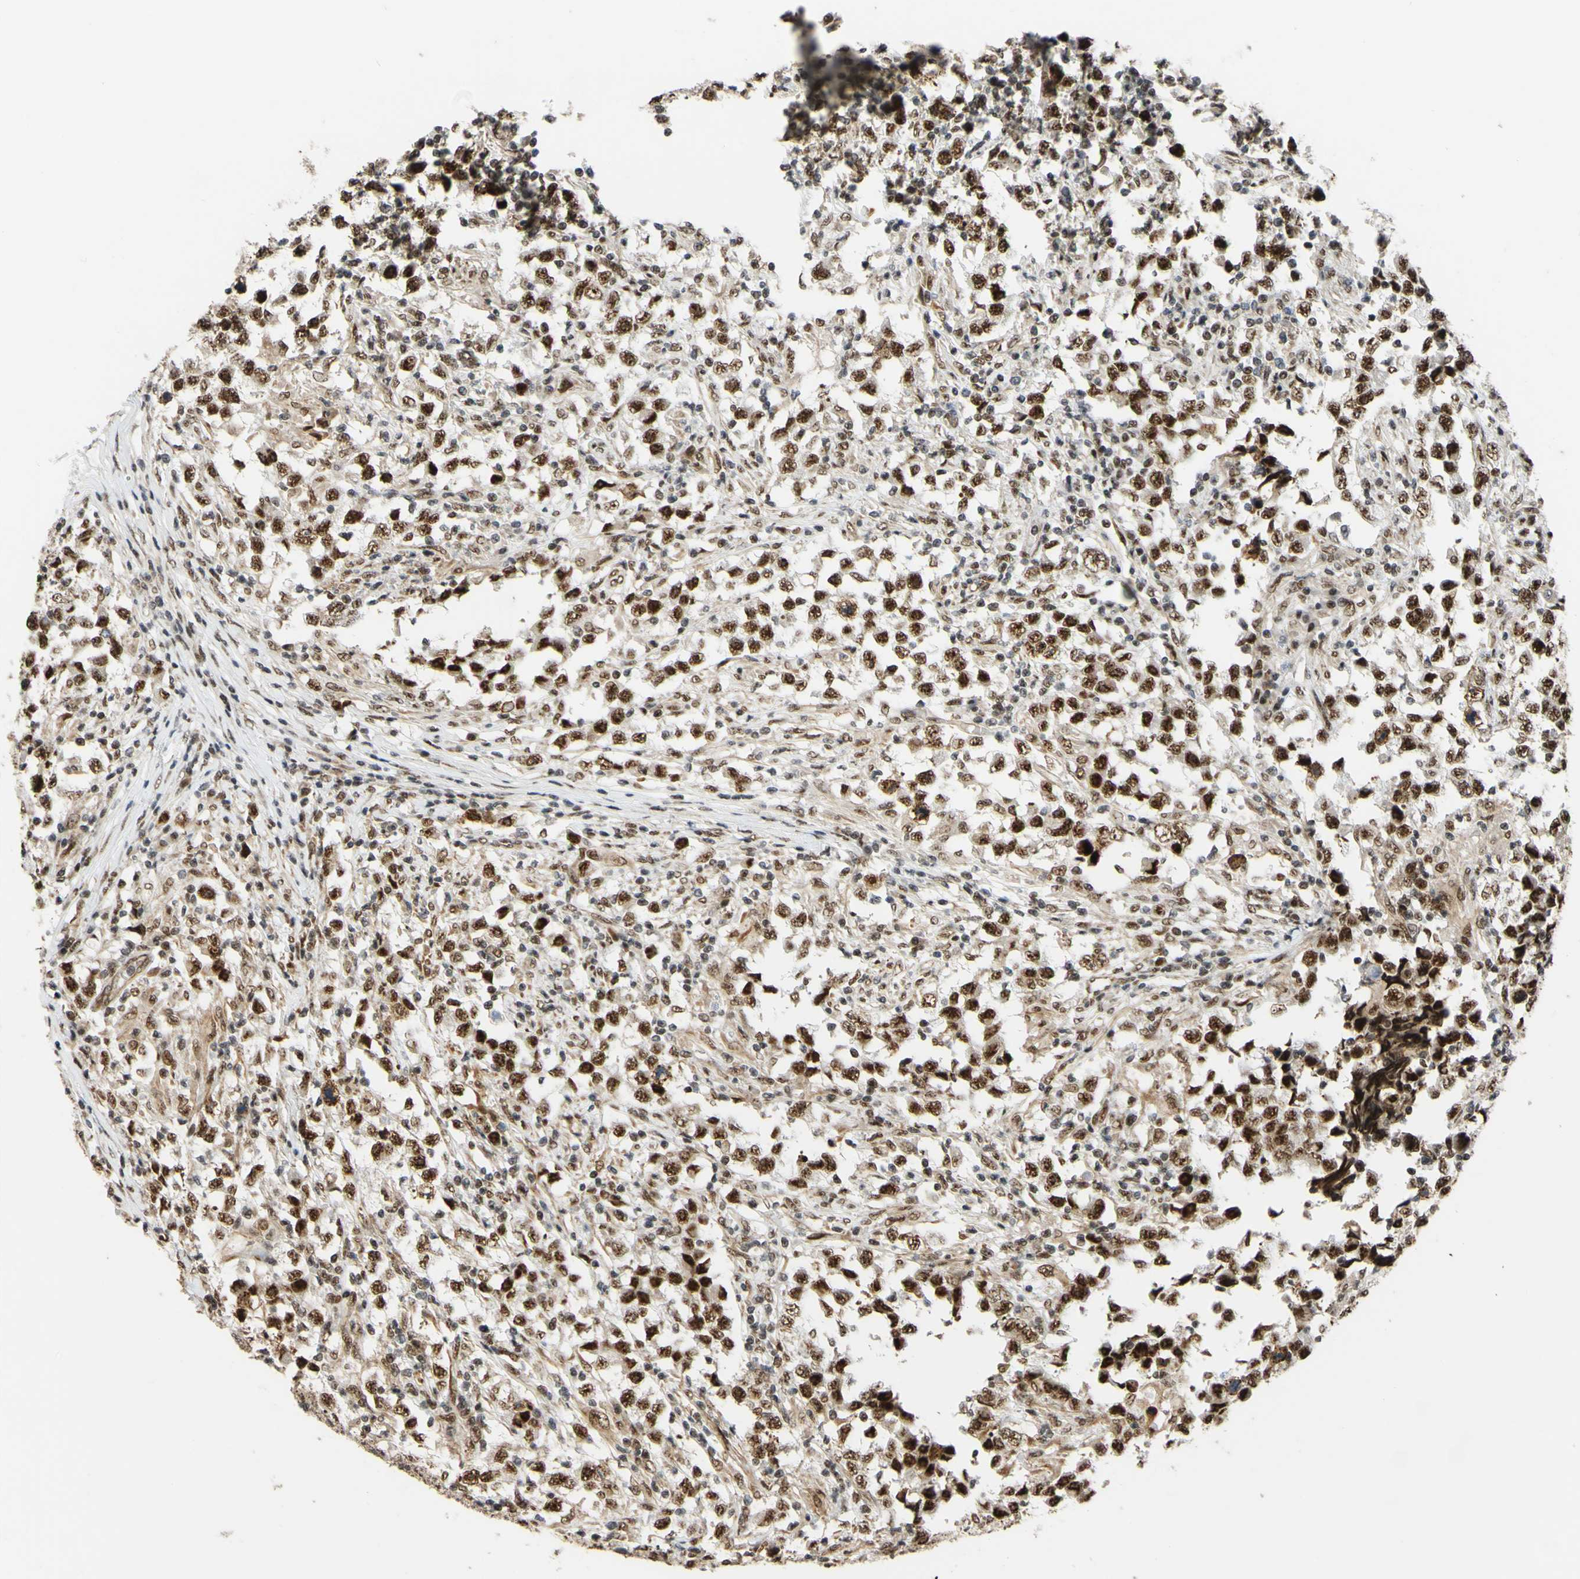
{"staining": {"intensity": "strong", "quantity": ">75%", "location": "nuclear"}, "tissue": "testis cancer", "cell_type": "Tumor cells", "image_type": "cancer", "snomed": [{"axis": "morphology", "description": "Carcinoma, Embryonal, NOS"}, {"axis": "topography", "description": "Testis"}], "caption": "A photomicrograph of testis cancer stained for a protein shows strong nuclear brown staining in tumor cells.", "gene": "SAP18", "patient": {"sex": "male", "age": 21}}